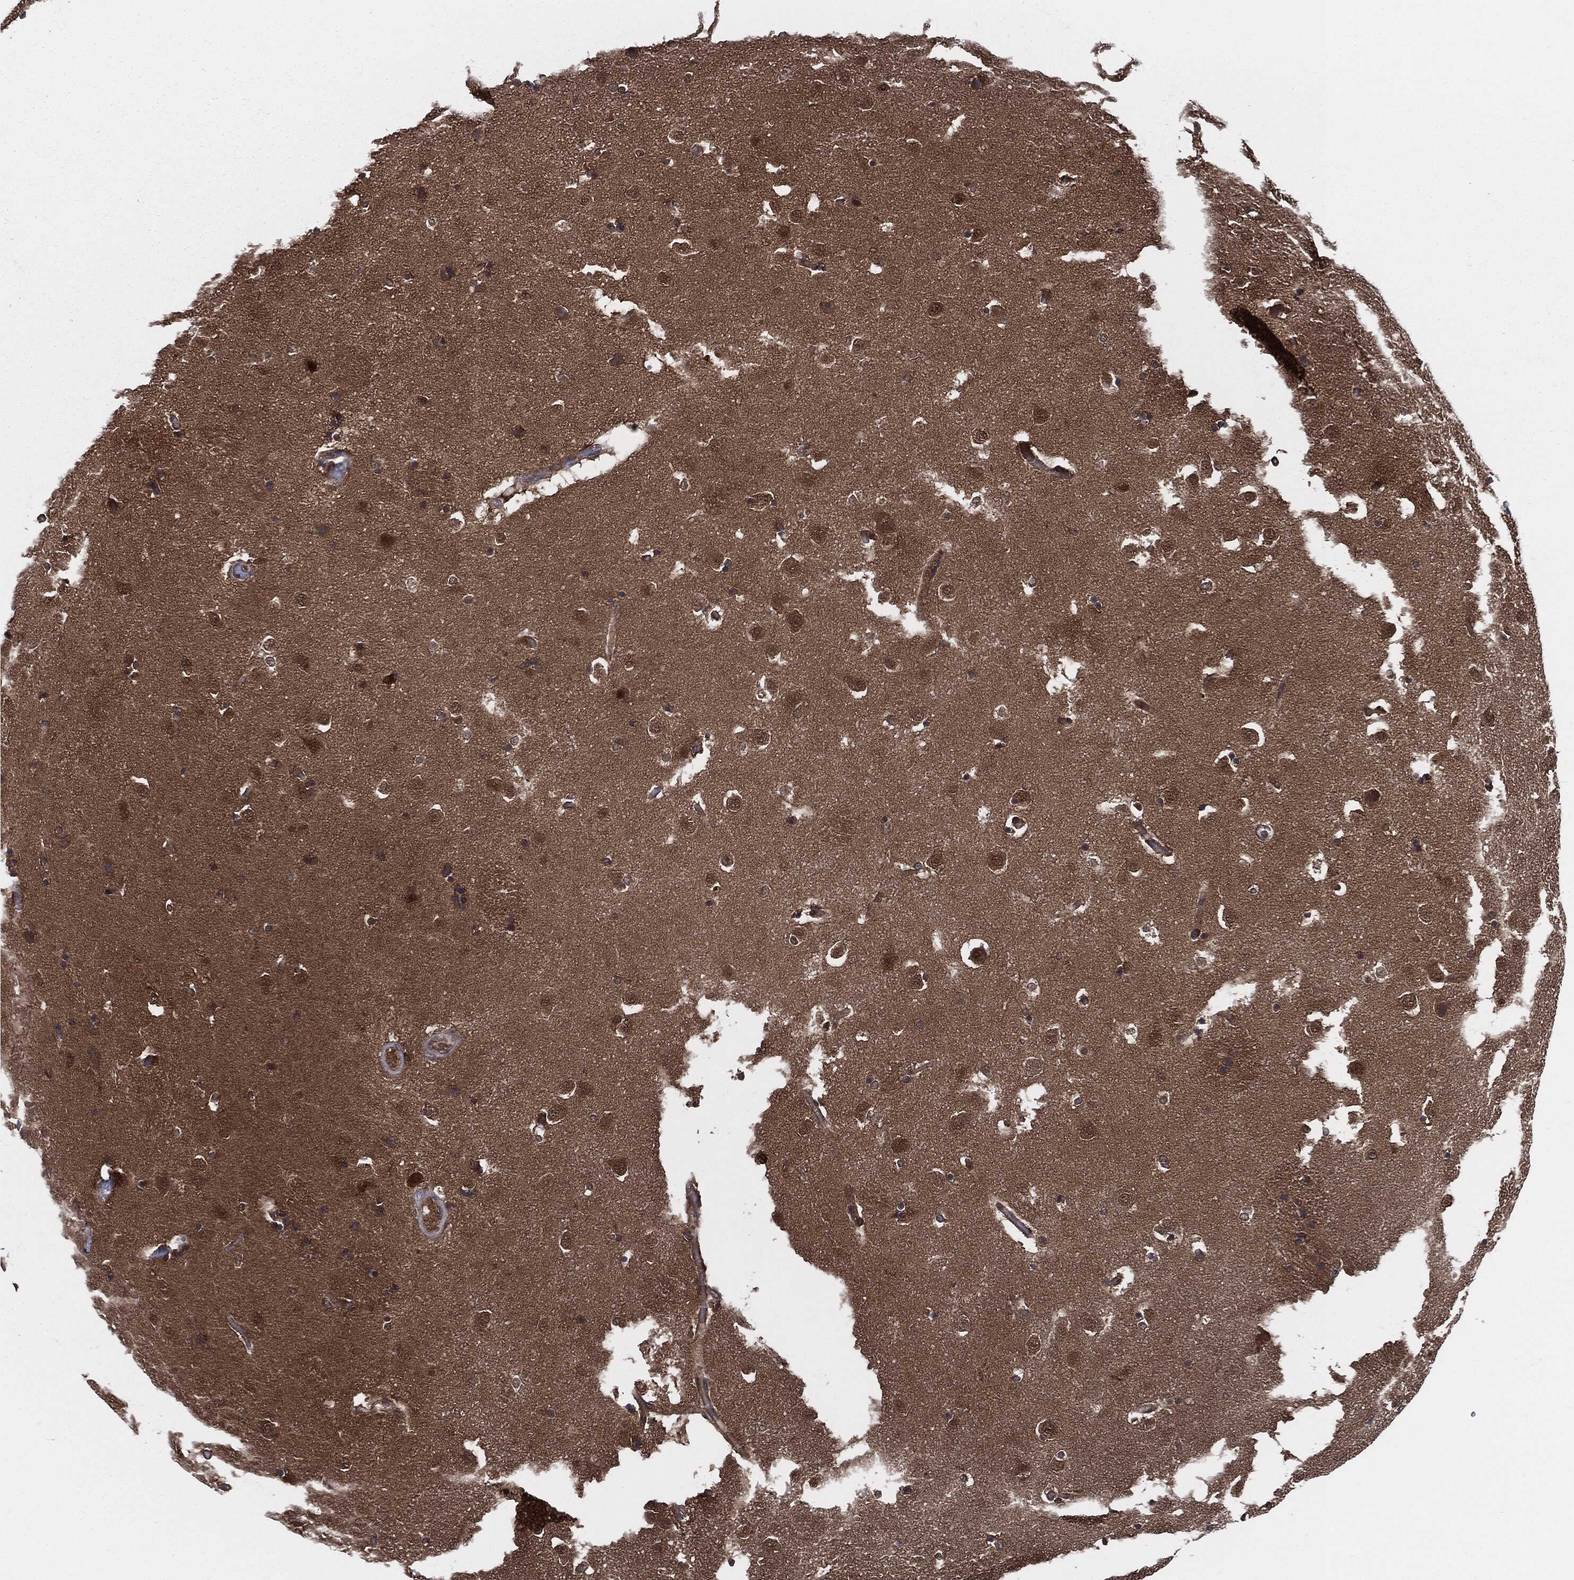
{"staining": {"intensity": "moderate", "quantity": "<25%", "location": "cytoplasmic/membranous"}, "tissue": "caudate", "cell_type": "Glial cells", "image_type": "normal", "snomed": [{"axis": "morphology", "description": "Normal tissue, NOS"}, {"axis": "topography", "description": "Lateral ventricle wall"}], "caption": "Benign caudate displays moderate cytoplasmic/membranous positivity in approximately <25% of glial cells The staining was performed using DAB, with brown indicating positive protein expression. Nuclei are stained blue with hematoxylin..", "gene": "XPNPEP1", "patient": {"sex": "male", "age": 51}}